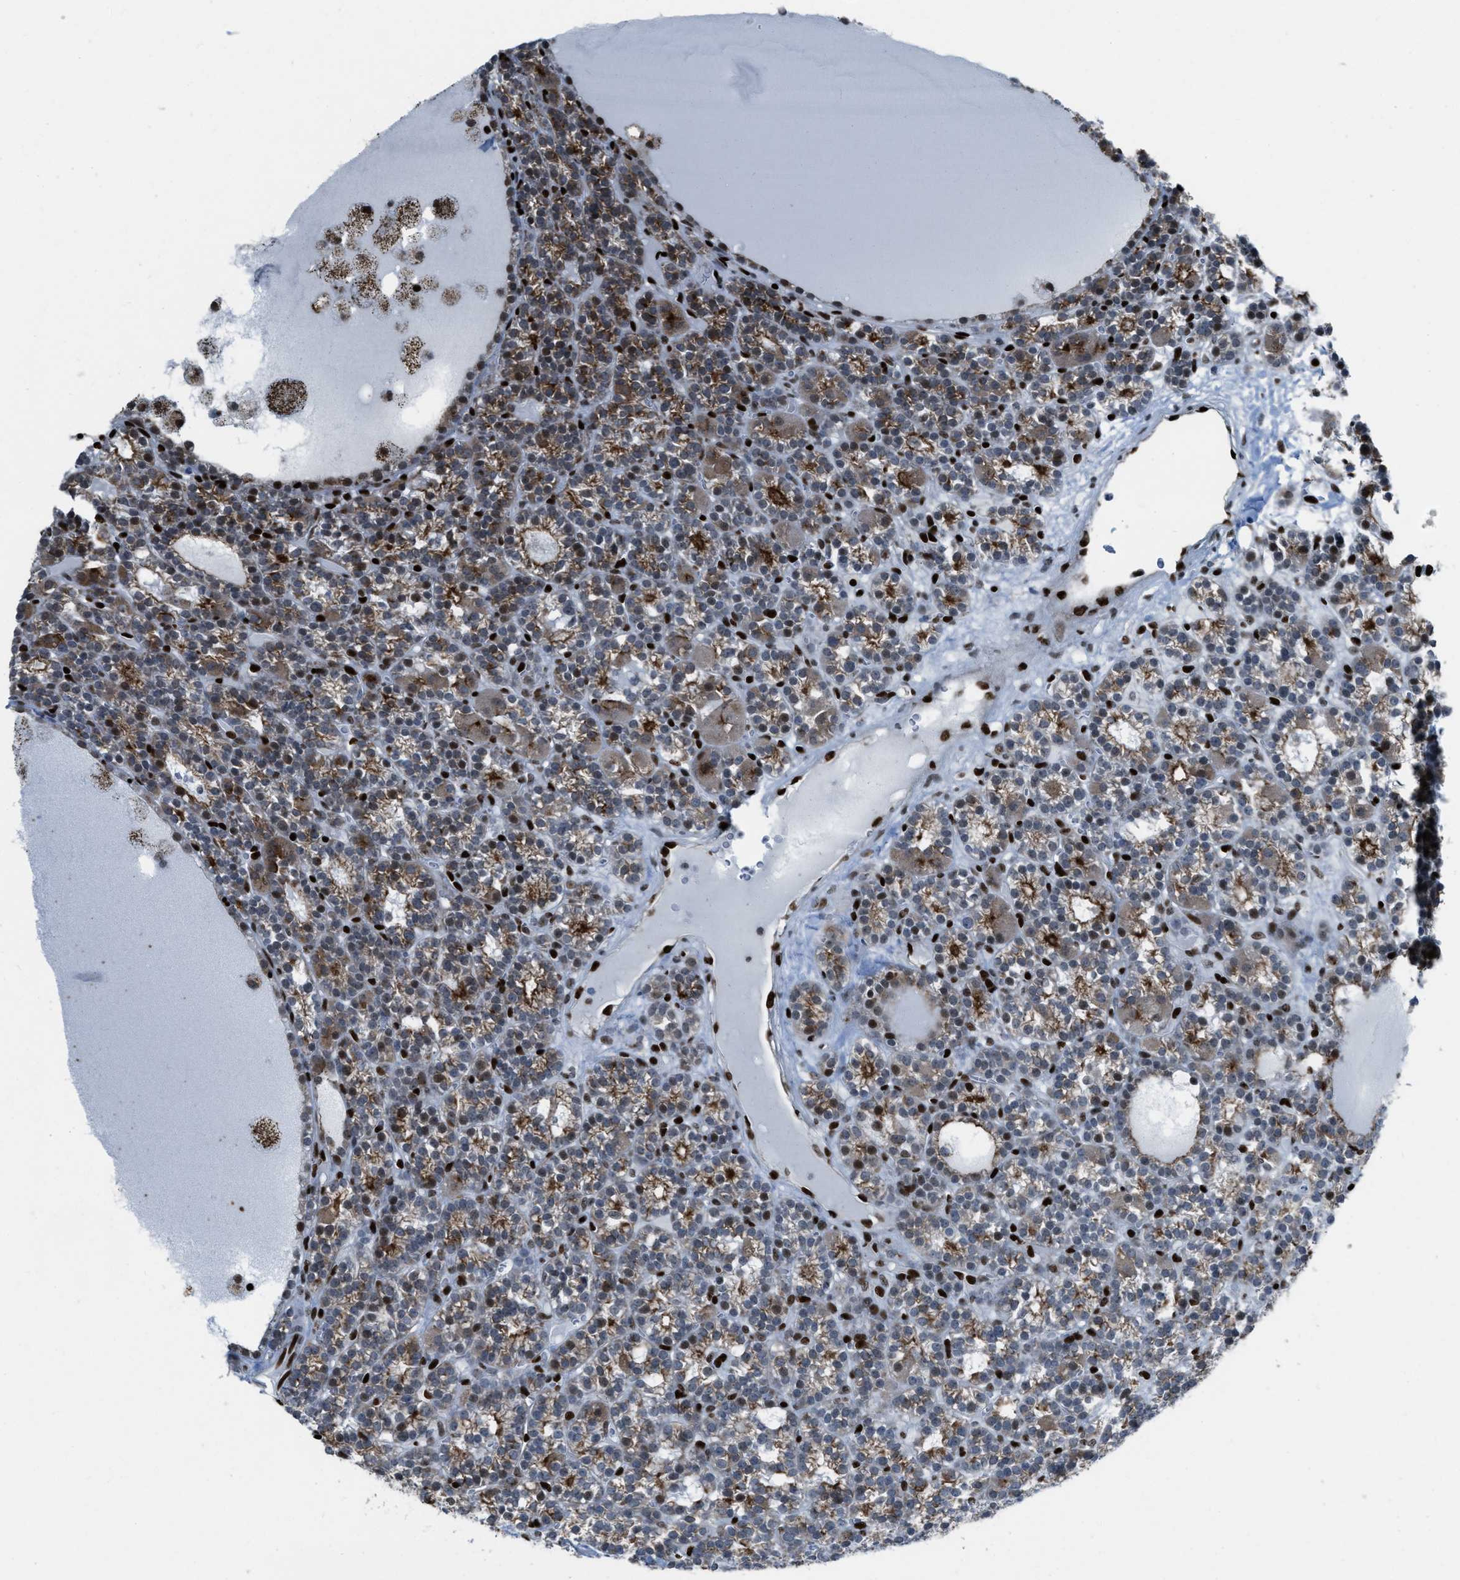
{"staining": {"intensity": "moderate", "quantity": ">75%", "location": "cytoplasmic/membranous,nuclear"}, "tissue": "parathyroid gland", "cell_type": "Glandular cells", "image_type": "normal", "snomed": [{"axis": "morphology", "description": "Normal tissue, NOS"}, {"axis": "morphology", "description": "Adenoma, NOS"}, {"axis": "topography", "description": "Parathyroid gland"}], "caption": "Glandular cells reveal medium levels of moderate cytoplasmic/membranous,nuclear staining in approximately >75% of cells in benign parathyroid gland. The staining is performed using DAB (3,3'-diaminobenzidine) brown chromogen to label protein expression. The nuclei are counter-stained blue using hematoxylin.", "gene": "SLFN5", "patient": {"sex": "female", "age": 58}}